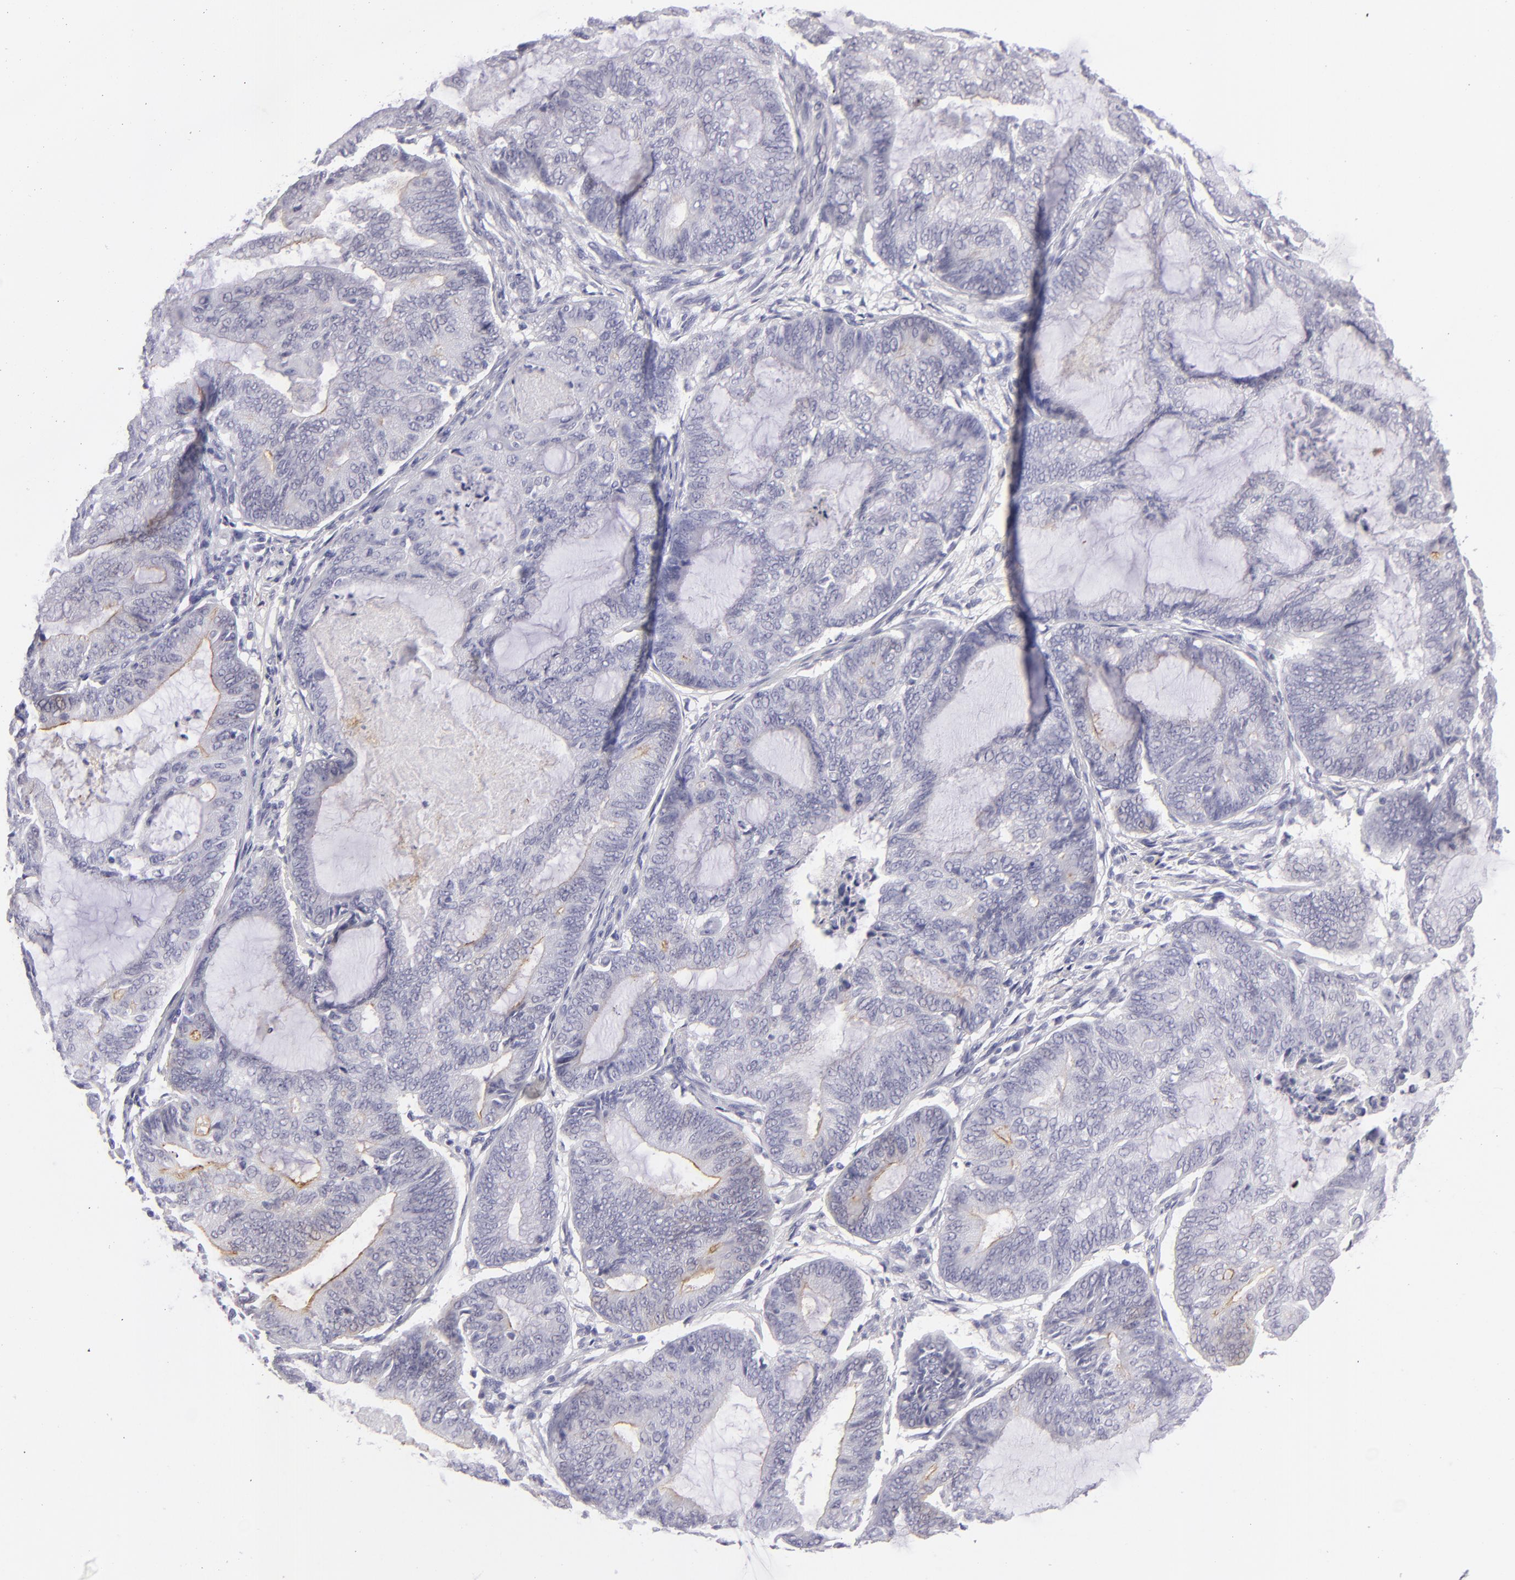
{"staining": {"intensity": "negative", "quantity": "none", "location": "none"}, "tissue": "endometrial cancer", "cell_type": "Tumor cells", "image_type": "cancer", "snomed": [{"axis": "morphology", "description": "Adenocarcinoma, NOS"}, {"axis": "topography", "description": "Endometrium"}], "caption": "This is a image of immunohistochemistry (IHC) staining of adenocarcinoma (endometrial), which shows no positivity in tumor cells.", "gene": "VIL1", "patient": {"sex": "female", "age": 63}}